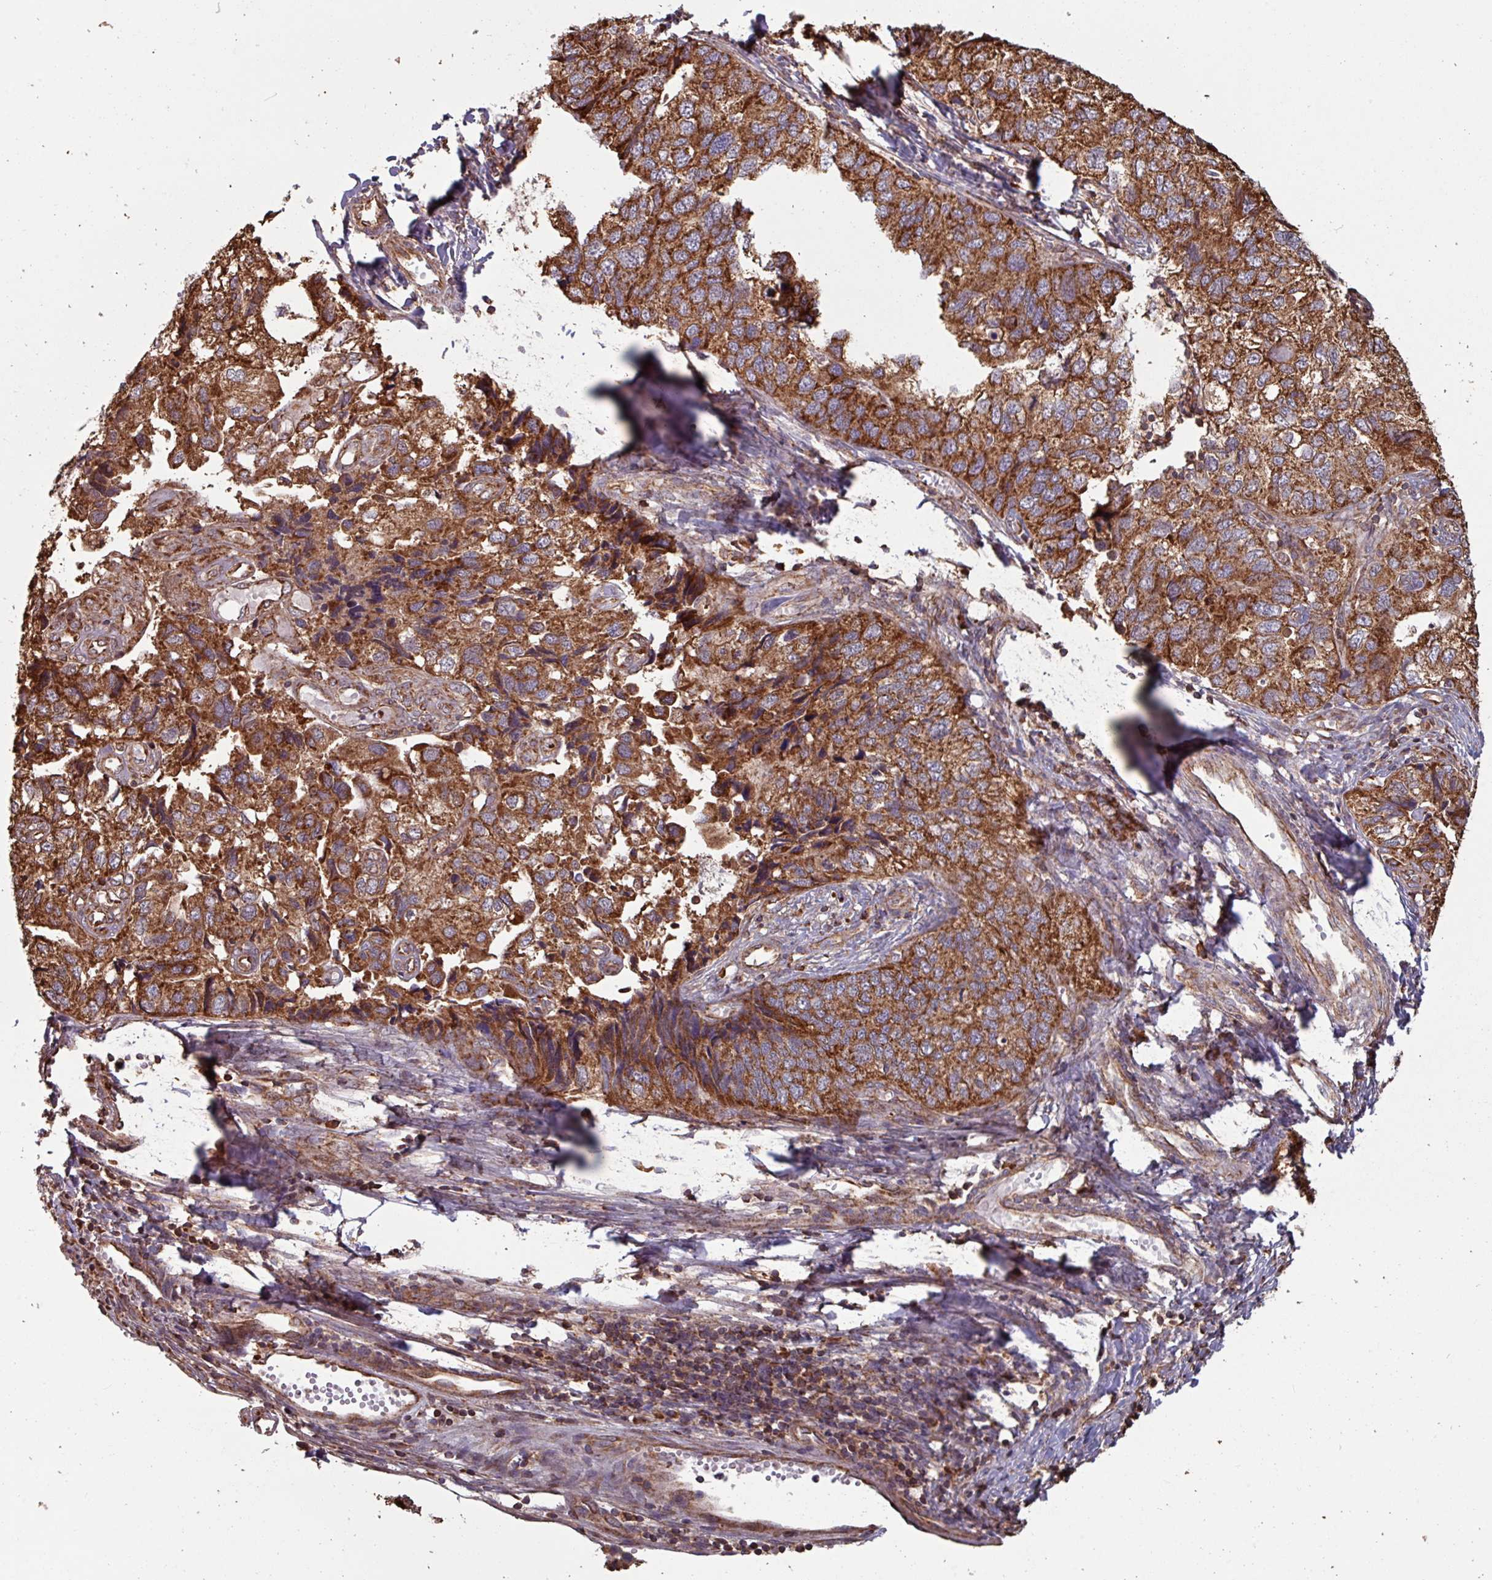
{"staining": {"intensity": "strong", "quantity": ">75%", "location": "cytoplasmic/membranous"}, "tissue": "endometrial cancer", "cell_type": "Tumor cells", "image_type": "cancer", "snomed": [{"axis": "morphology", "description": "Carcinoma, NOS"}, {"axis": "topography", "description": "Uterus"}], "caption": "The immunohistochemical stain shows strong cytoplasmic/membranous positivity in tumor cells of endometrial cancer (carcinoma) tissue.", "gene": "COX7C", "patient": {"sex": "female", "age": 76}}